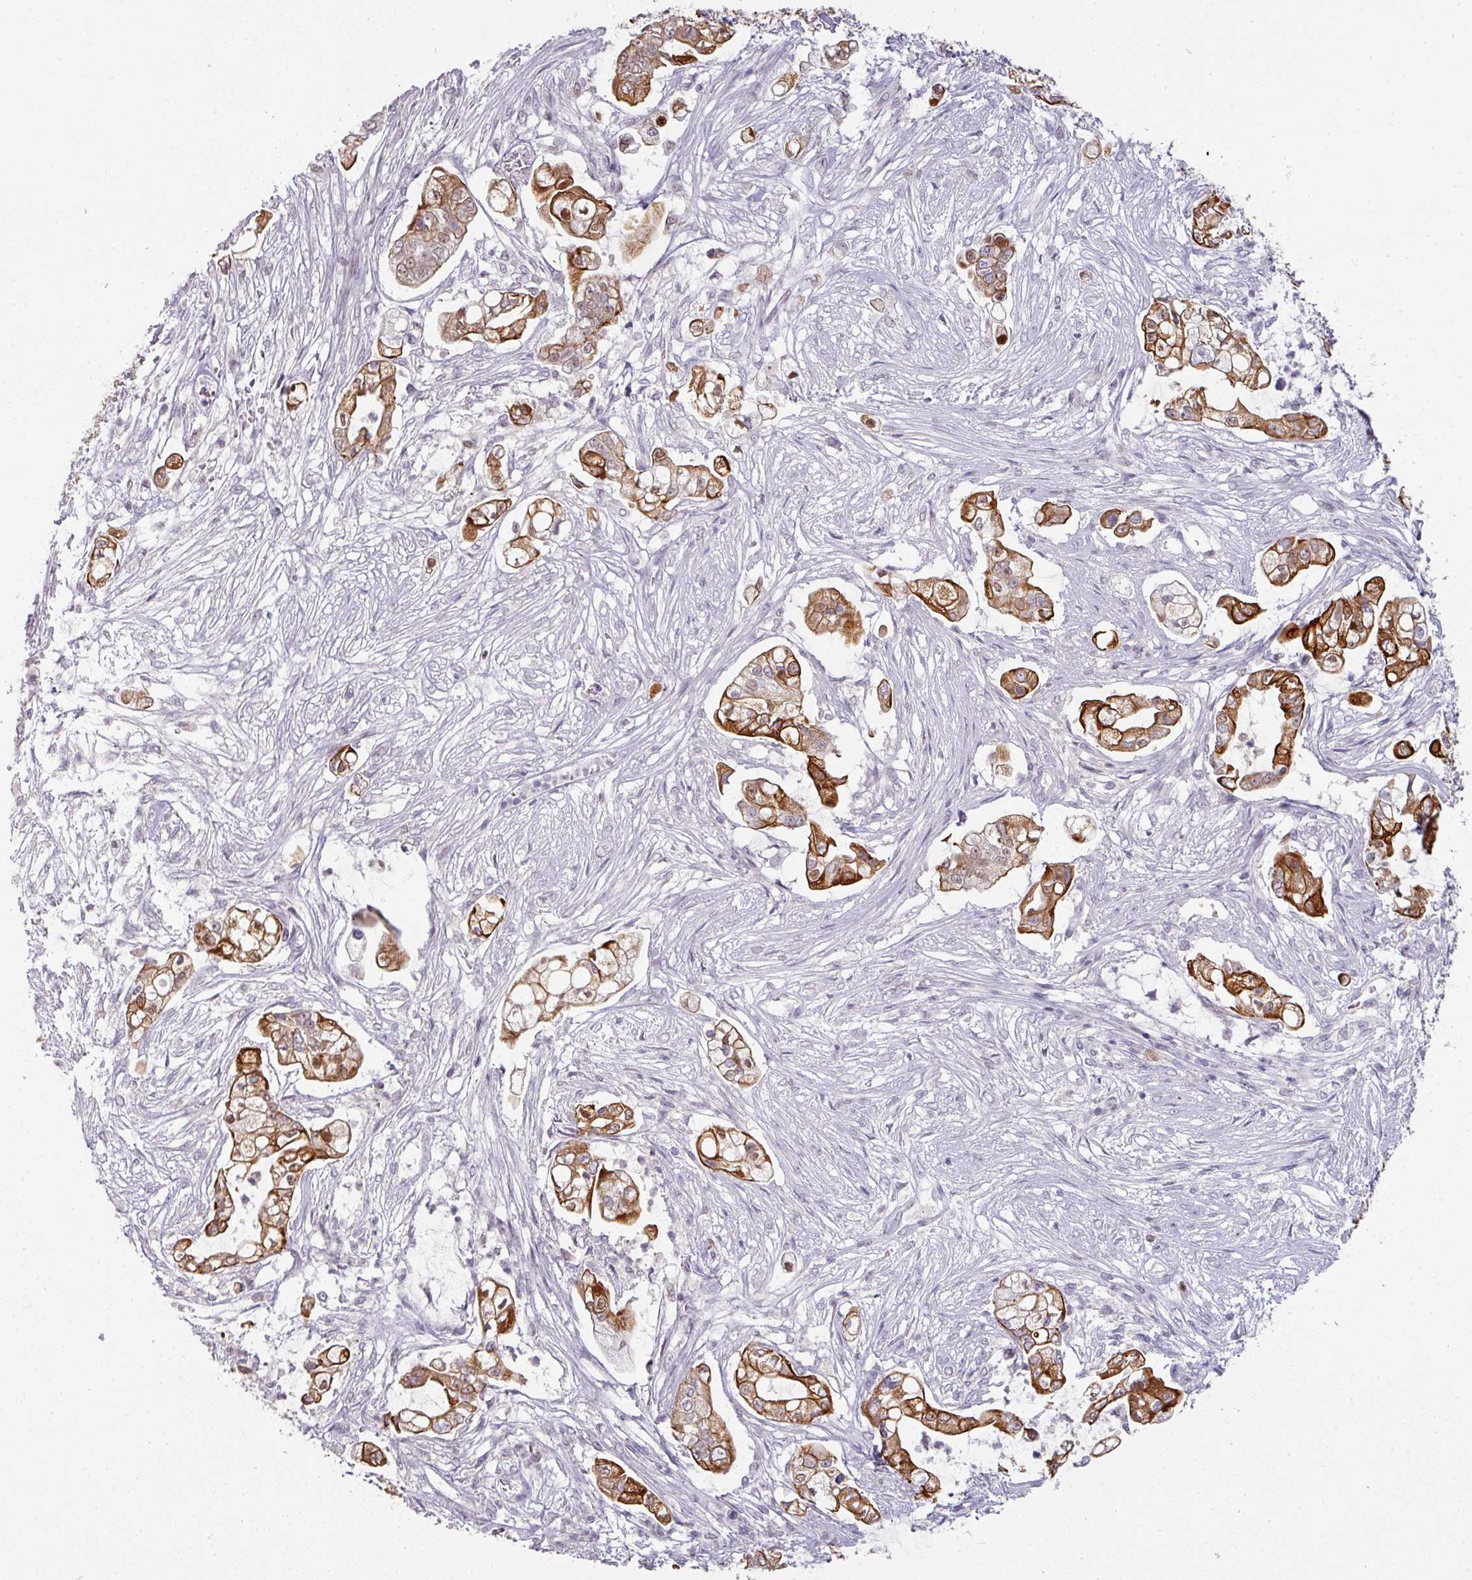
{"staining": {"intensity": "strong", "quantity": ">75%", "location": "cytoplasmic/membranous"}, "tissue": "pancreatic cancer", "cell_type": "Tumor cells", "image_type": "cancer", "snomed": [{"axis": "morphology", "description": "Adenocarcinoma, NOS"}, {"axis": "topography", "description": "Pancreas"}], "caption": "Immunohistochemistry (IHC) image of human pancreatic adenocarcinoma stained for a protein (brown), which demonstrates high levels of strong cytoplasmic/membranous expression in about >75% of tumor cells.", "gene": "GTF2H3", "patient": {"sex": "female", "age": 69}}